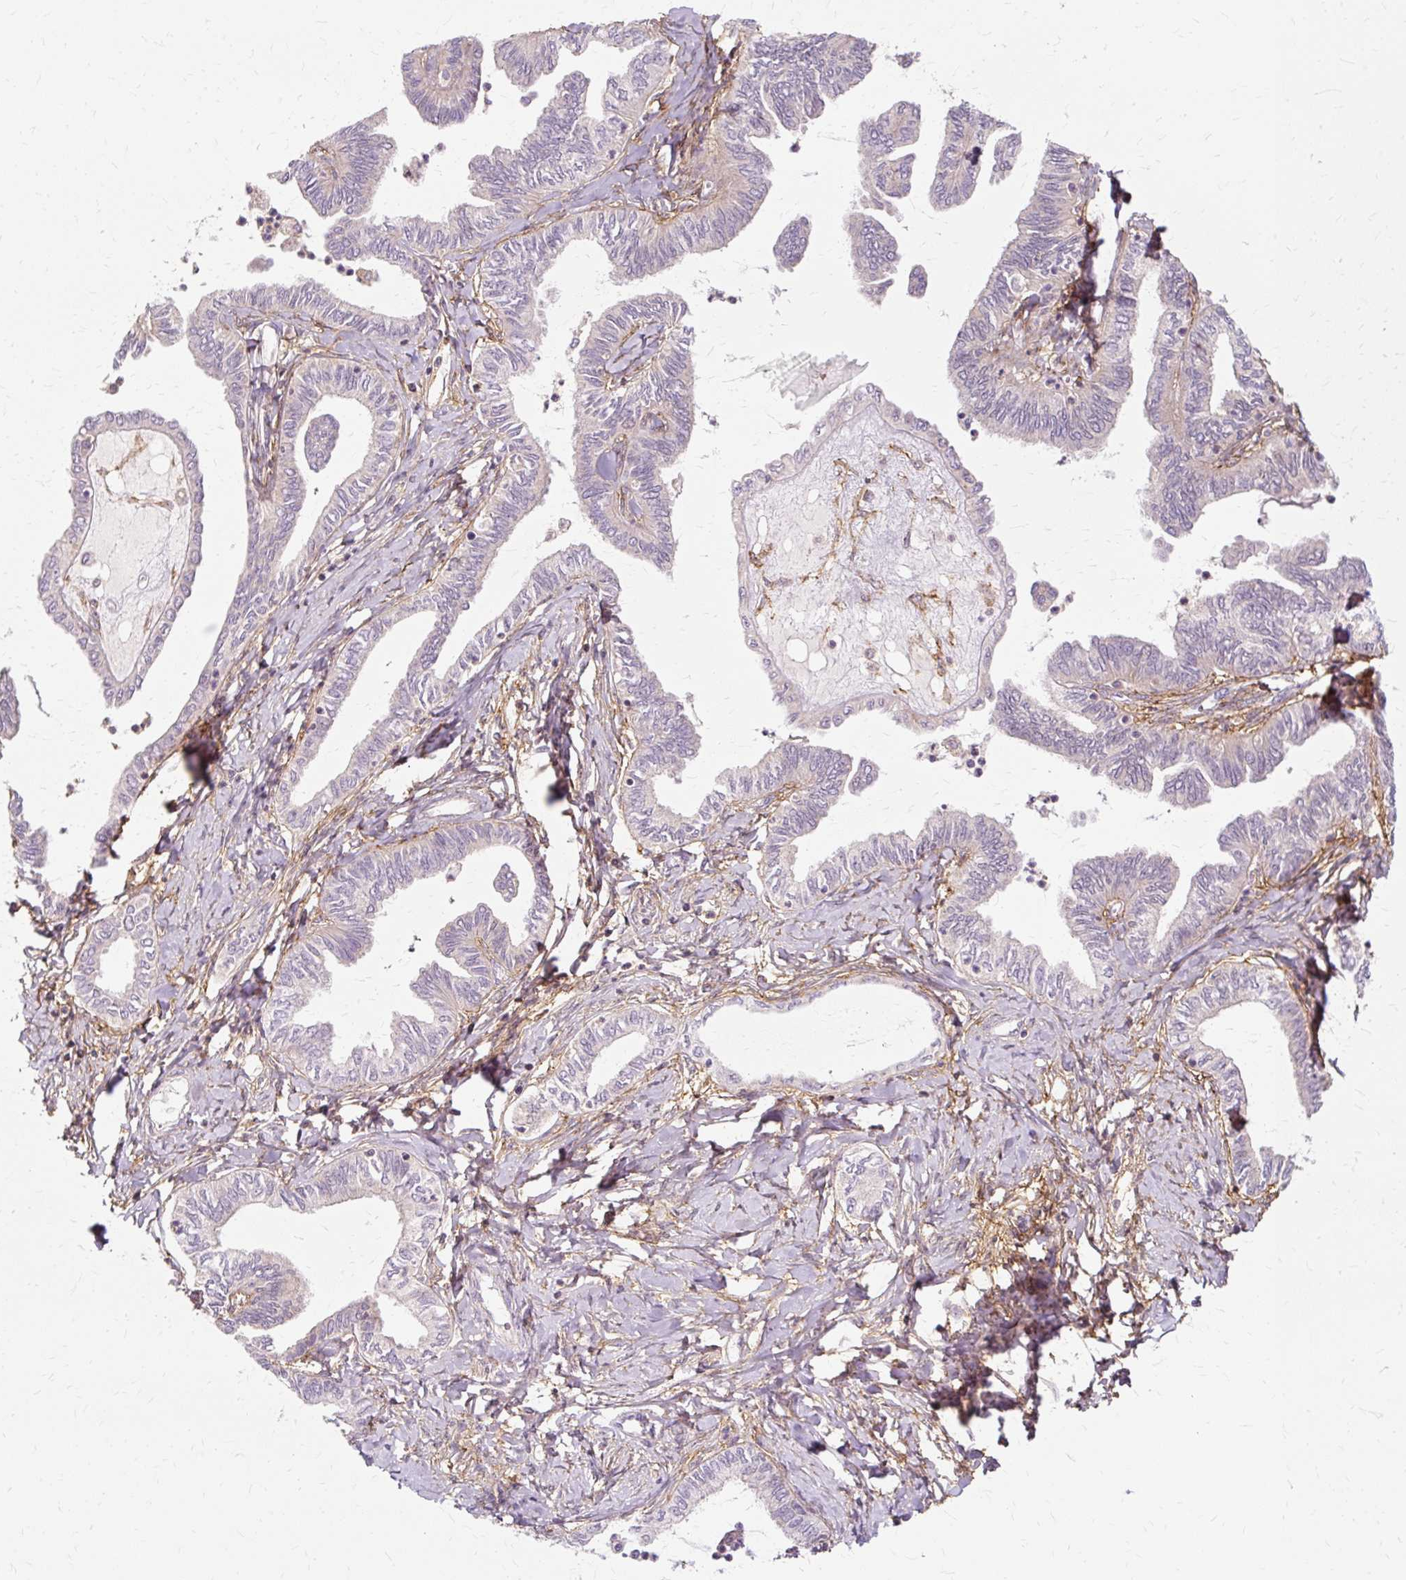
{"staining": {"intensity": "negative", "quantity": "none", "location": "none"}, "tissue": "ovarian cancer", "cell_type": "Tumor cells", "image_type": "cancer", "snomed": [{"axis": "morphology", "description": "Carcinoma, endometroid"}, {"axis": "topography", "description": "Ovary"}], "caption": "There is no significant positivity in tumor cells of ovarian cancer.", "gene": "TSPAN8", "patient": {"sex": "female", "age": 70}}